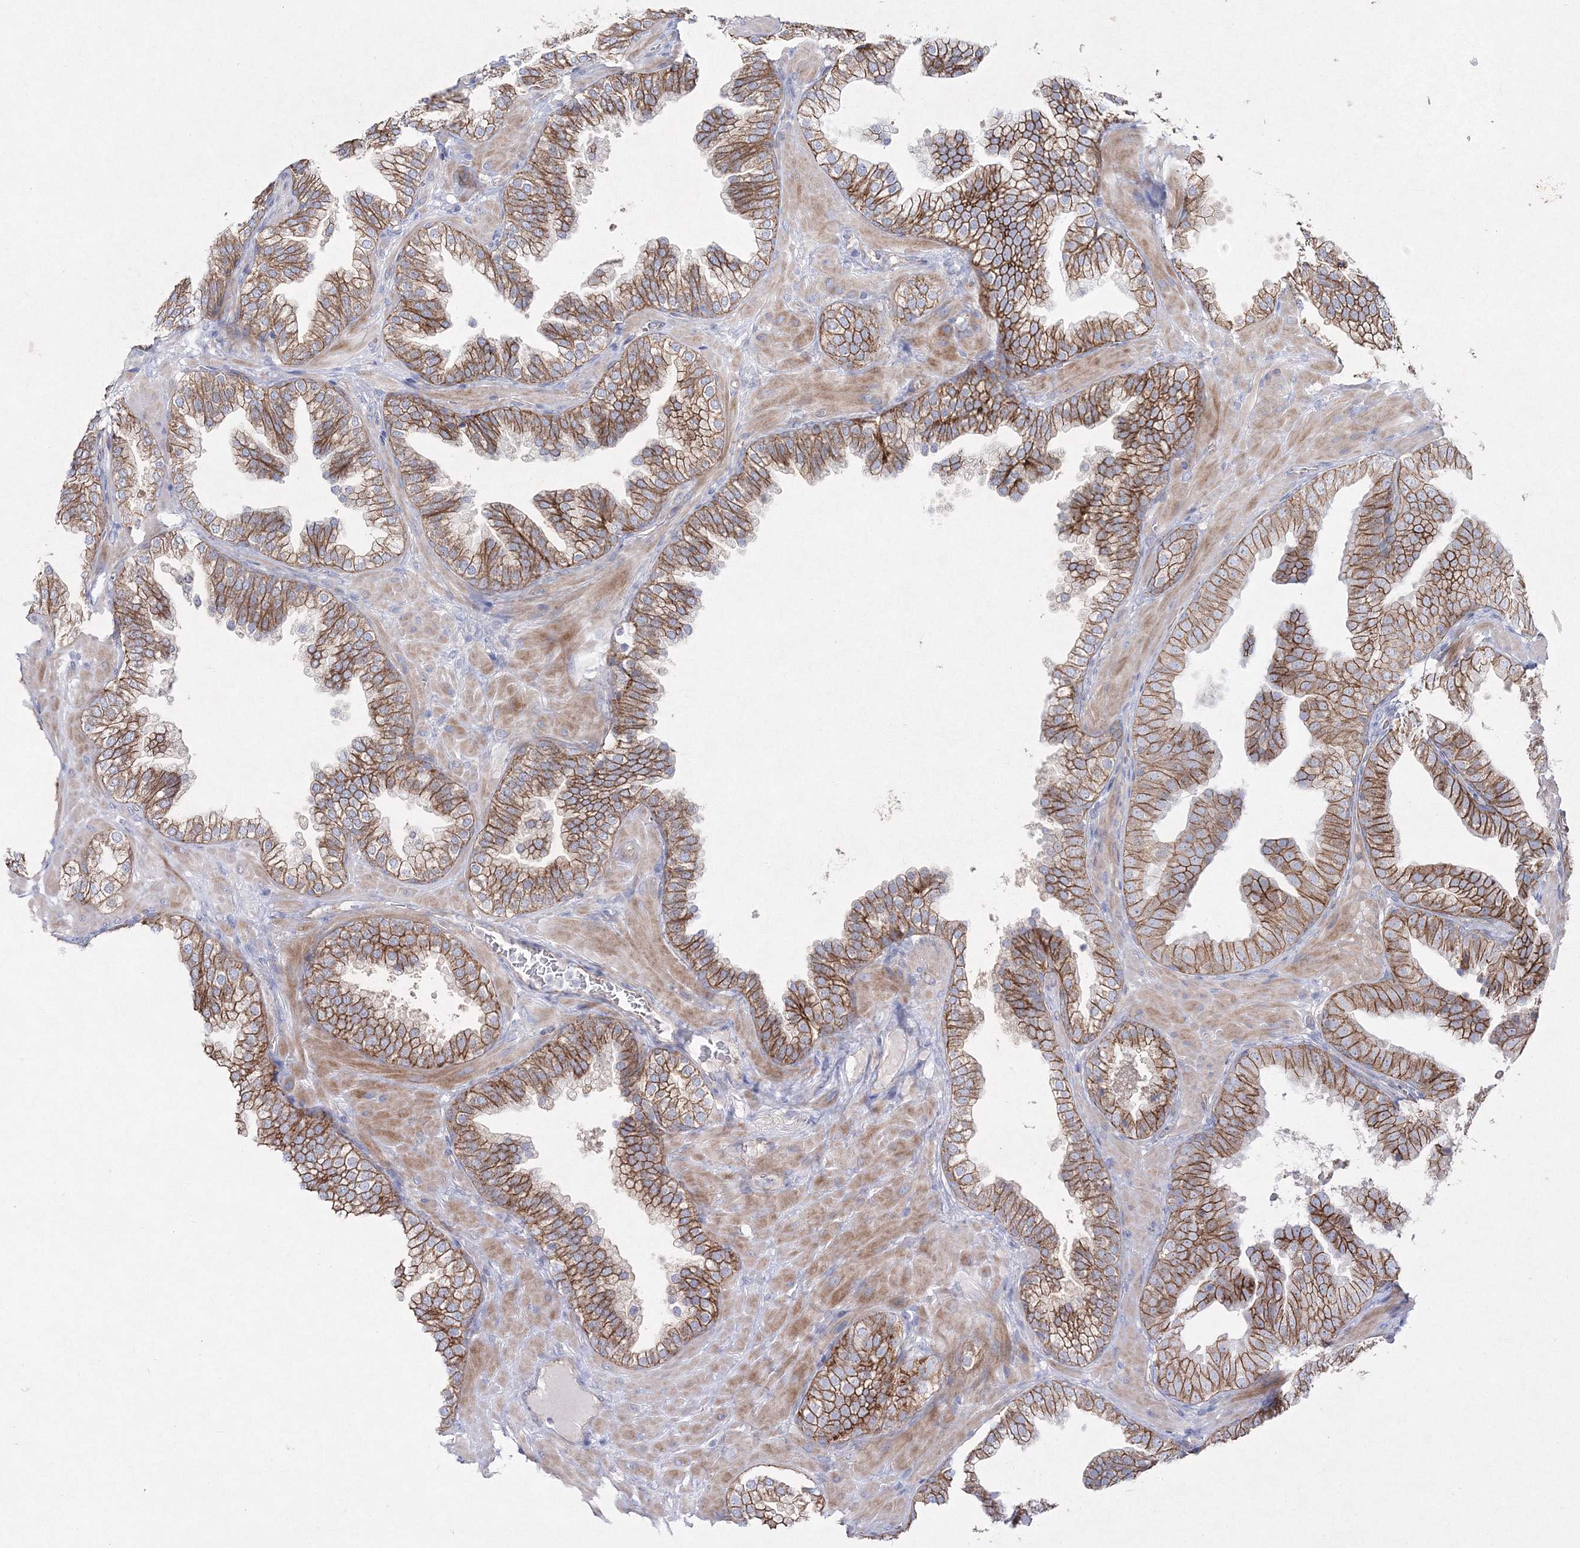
{"staining": {"intensity": "moderate", "quantity": ">75%", "location": "cytoplasmic/membranous"}, "tissue": "prostate cancer", "cell_type": "Tumor cells", "image_type": "cancer", "snomed": [{"axis": "morphology", "description": "Adenocarcinoma, High grade"}, {"axis": "topography", "description": "Prostate"}], "caption": "Immunohistochemical staining of adenocarcinoma (high-grade) (prostate) displays moderate cytoplasmic/membranous protein positivity in about >75% of tumor cells.", "gene": "NAA40", "patient": {"sex": "male", "age": 58}}